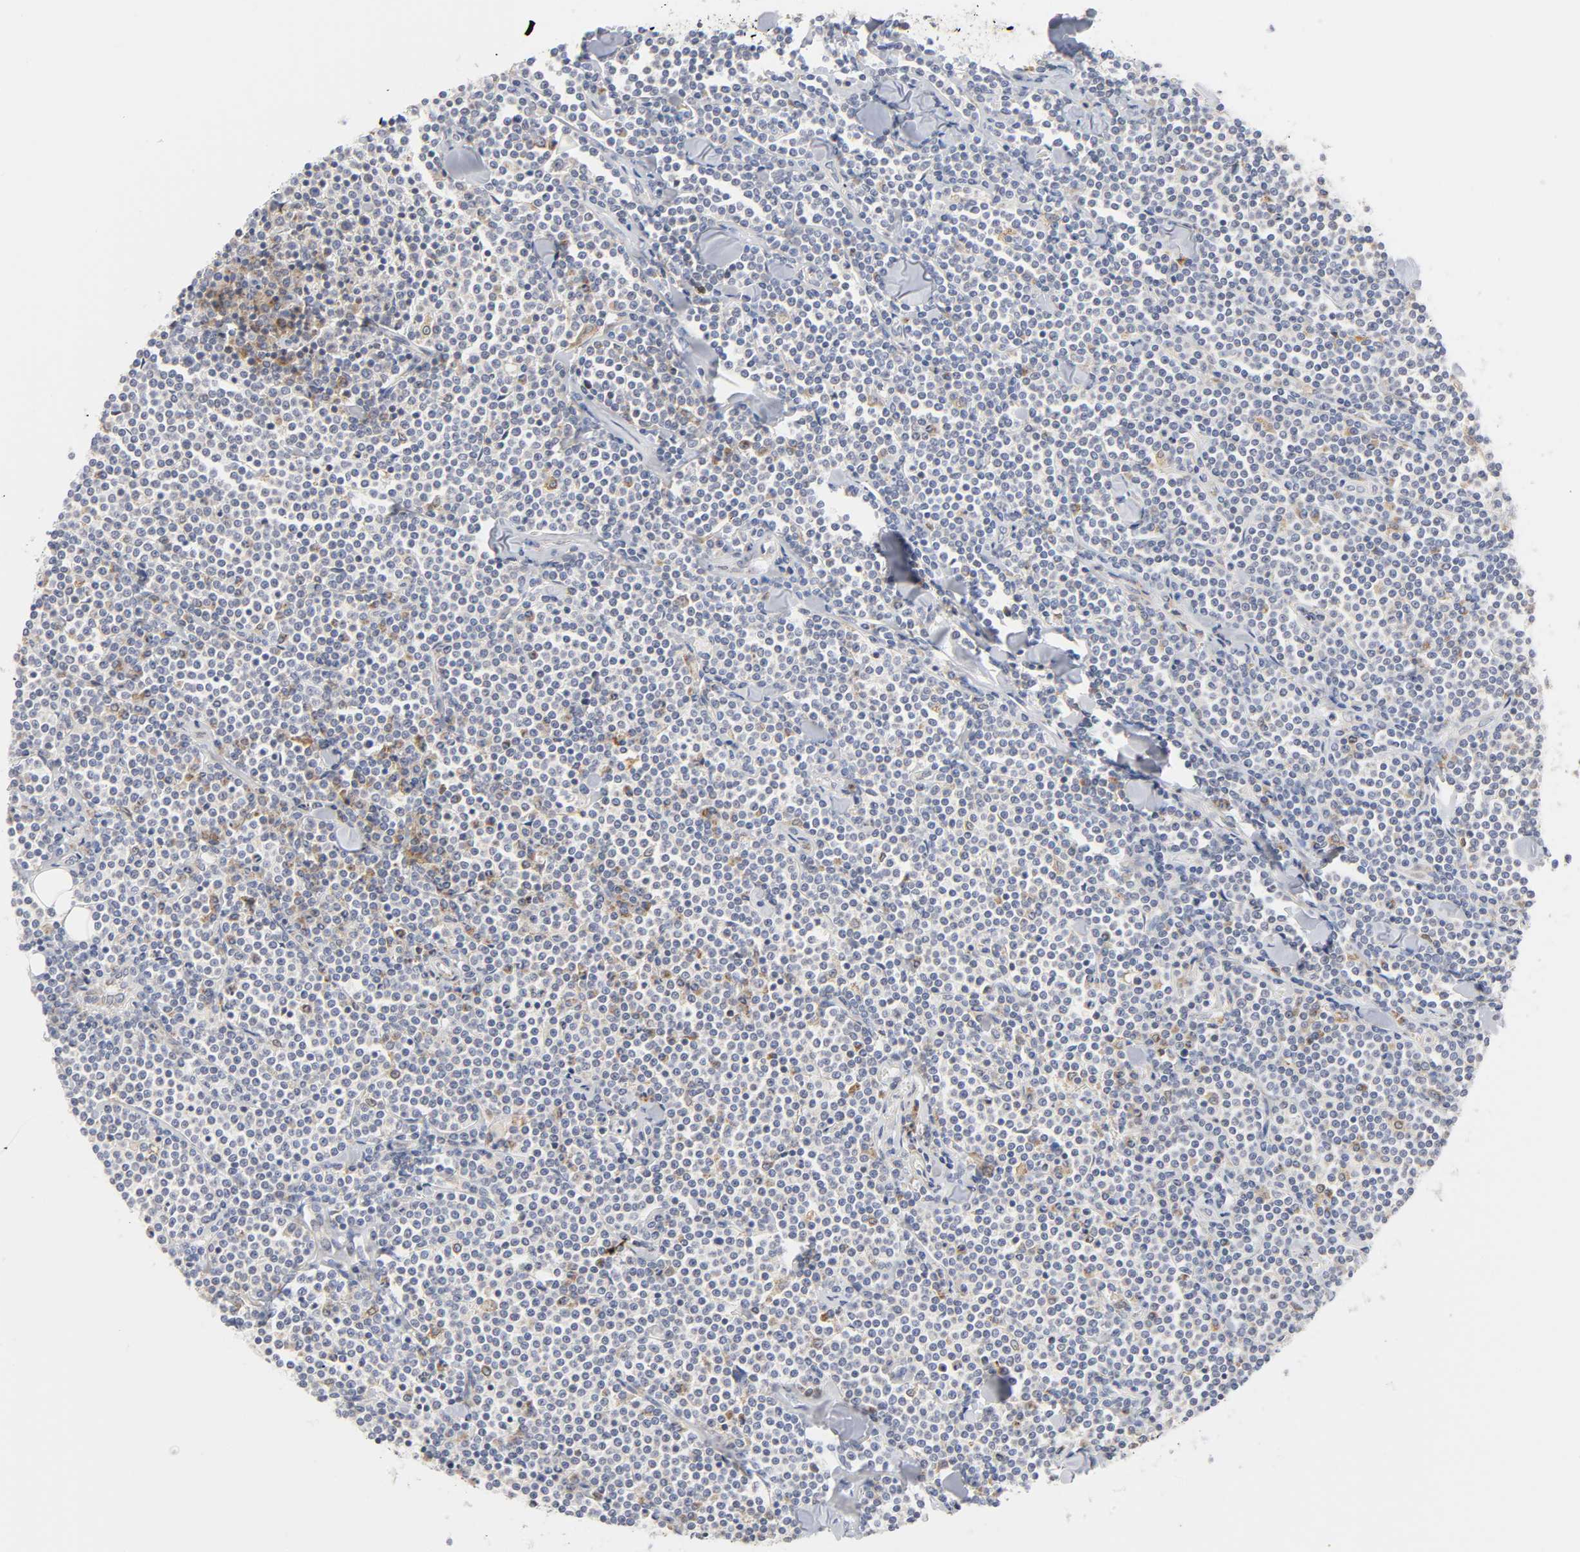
{"staining": {"intensity": "weak", "quantity": "<25%", "location": "cytoplasmic/membranous"}, "tissue": "lymphoma", "cell_type": "Tumor cells", "image_type": "cancer", "snomed": [{"axis": "morphology", "description": "Malignant lymphoma, non-Hodgkin's type, Low grade"}, {"axis": "topography", "description": "Soft tissue"}], "caption": "Tumor cells show no significant protein expression in lymphoma.", "gene": "BAX", "patient": {"sex": "male", "age": 92}}